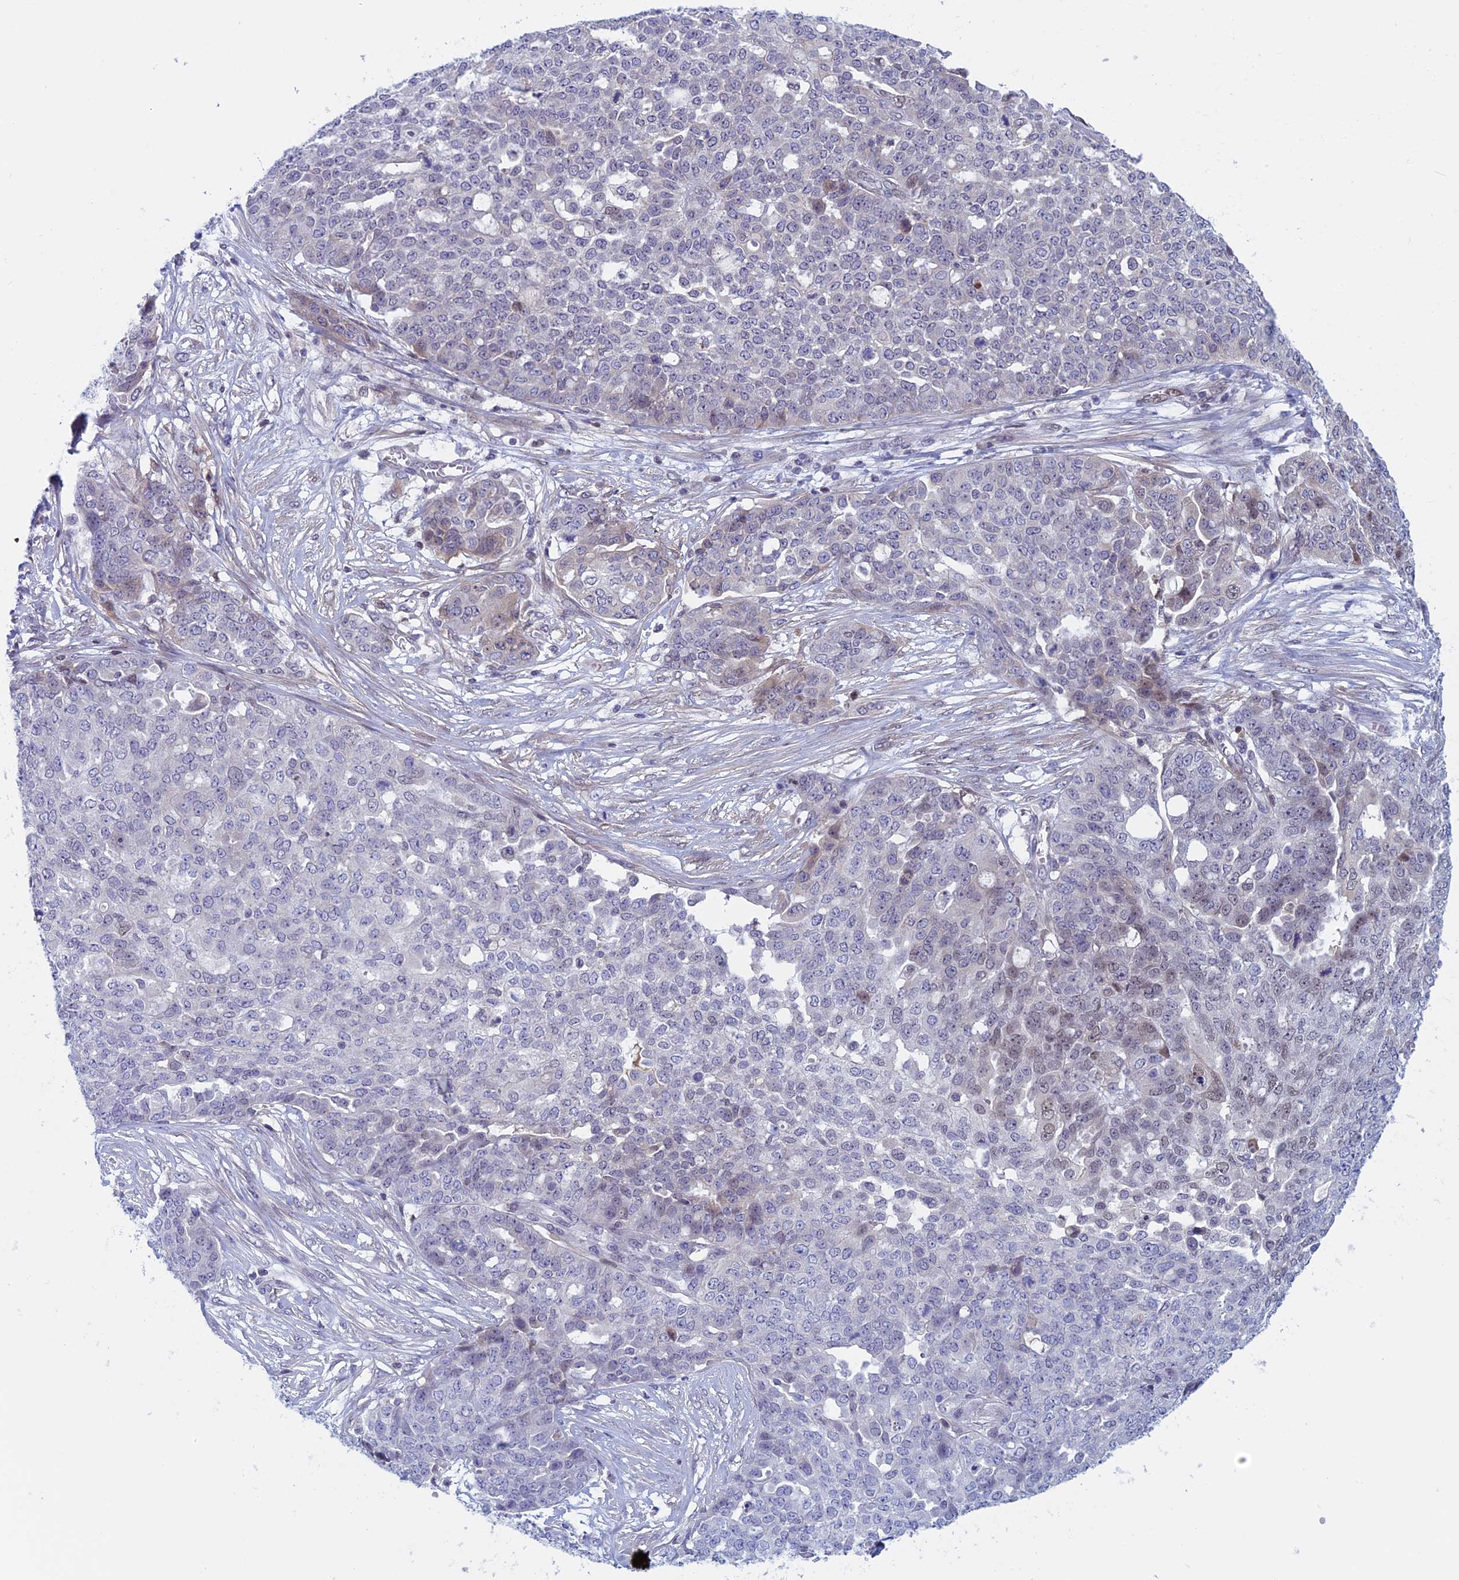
{"staining": {"intensity": "negative", "quantity": "none", "location": "none"}, "tissue": "ovarian cancer", "cell_type": "Tumor cells", "image_type": "cancer", "snomed": [{"axis": "morphology", "description": "Cystadenocarcinoma, serous, NOS"}, {"axis": "topography", "description": "Soft tissue"}, {"axis": "topography", "description": "Ovary"}], "caption": "There is no significant positivity in tumor cells of ovarian serous cystadenocarcinoma.", "gene": "FADS1", "patient": {"sex": "female", "age": 57}}